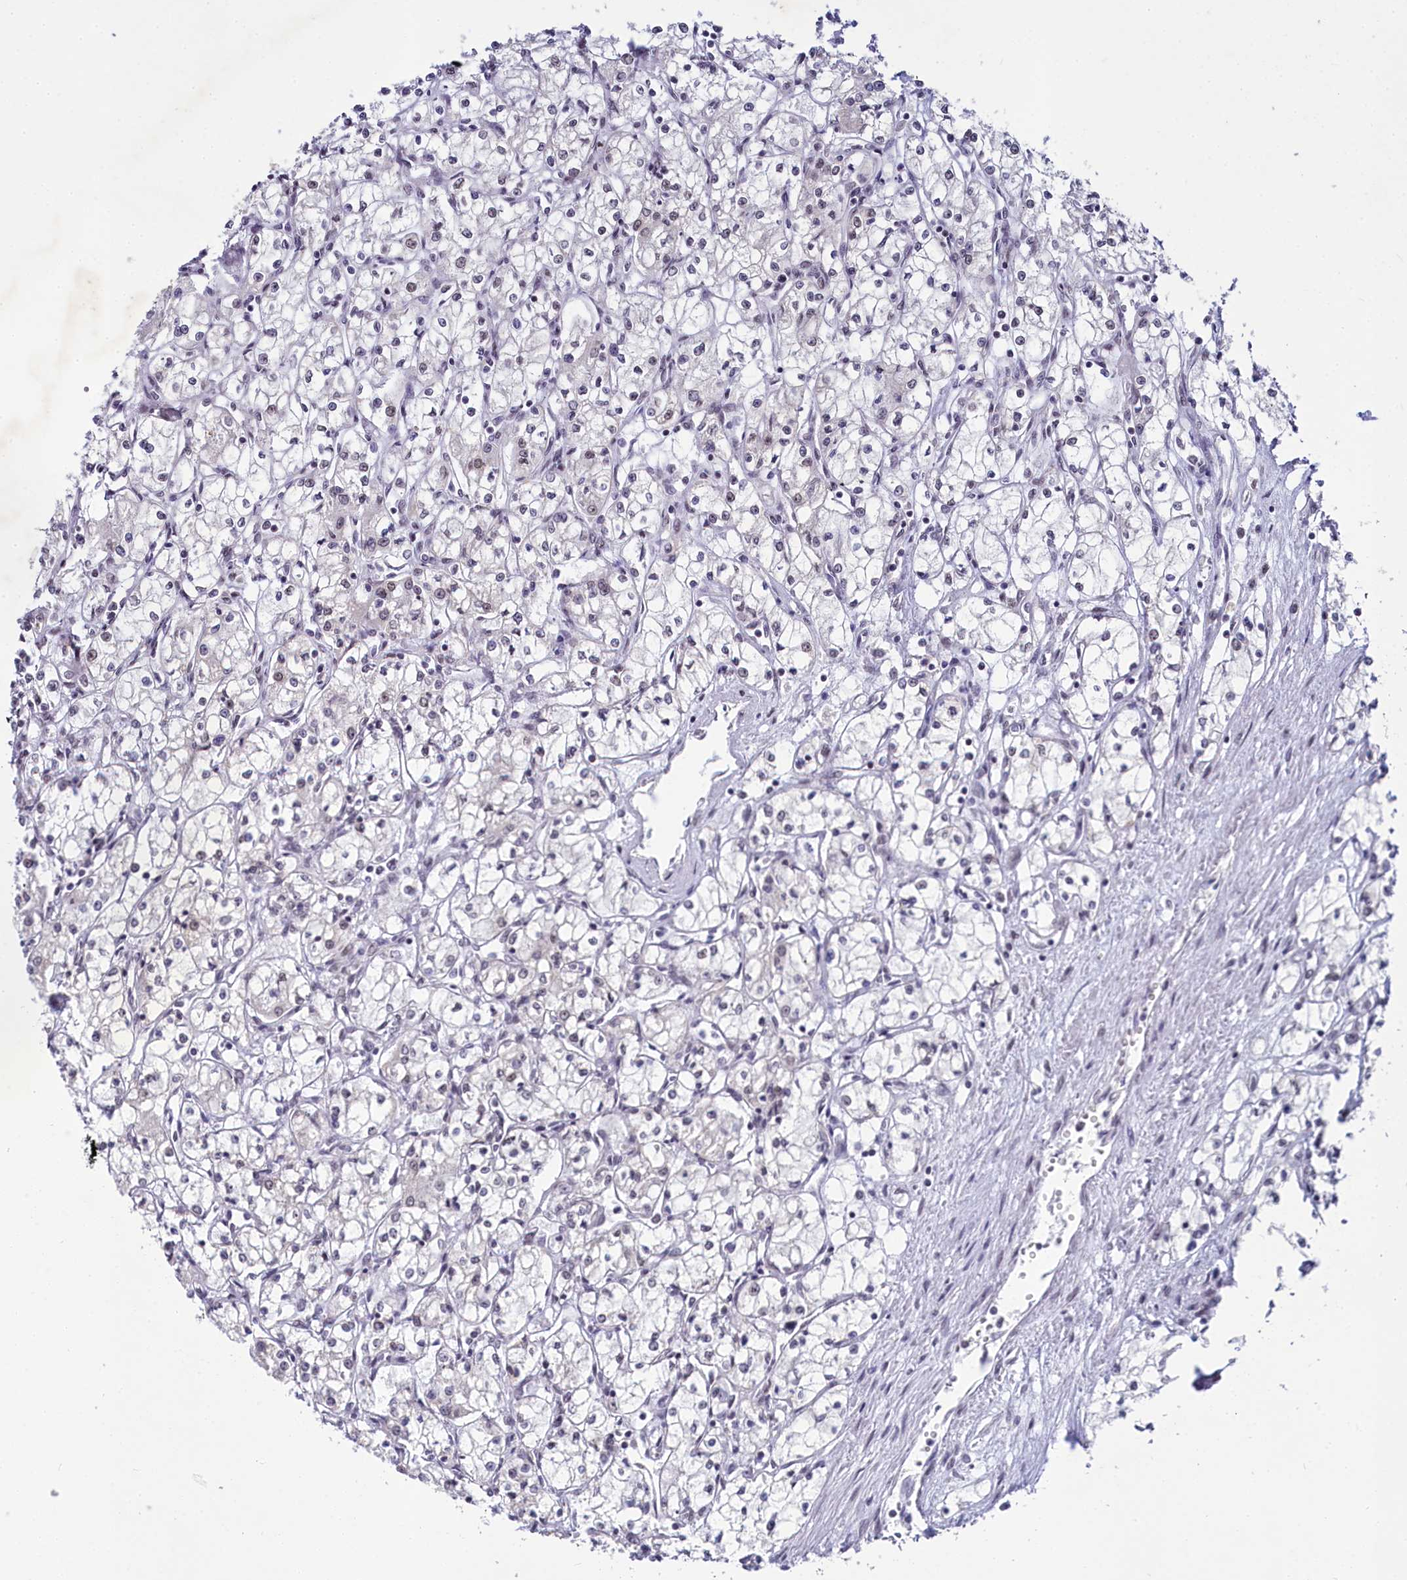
{"staining": {"intensity": "negative", "quantity": "none", "location": "none"}, "tissue": "renal cancer", "cell_type": "Tumor cells", "image_type": "cancer", "snomed": [{"axis": "morphology", "description": "Adenocarcinoma, NOS"}, {"axis": "topography", "description": "Kidney"}], "caption": "Image shows no protein positivity in tumor cells of renal cancer tissue.", "gene": "PPHLN1", "patient": {"sex": "male", "age": 59}}